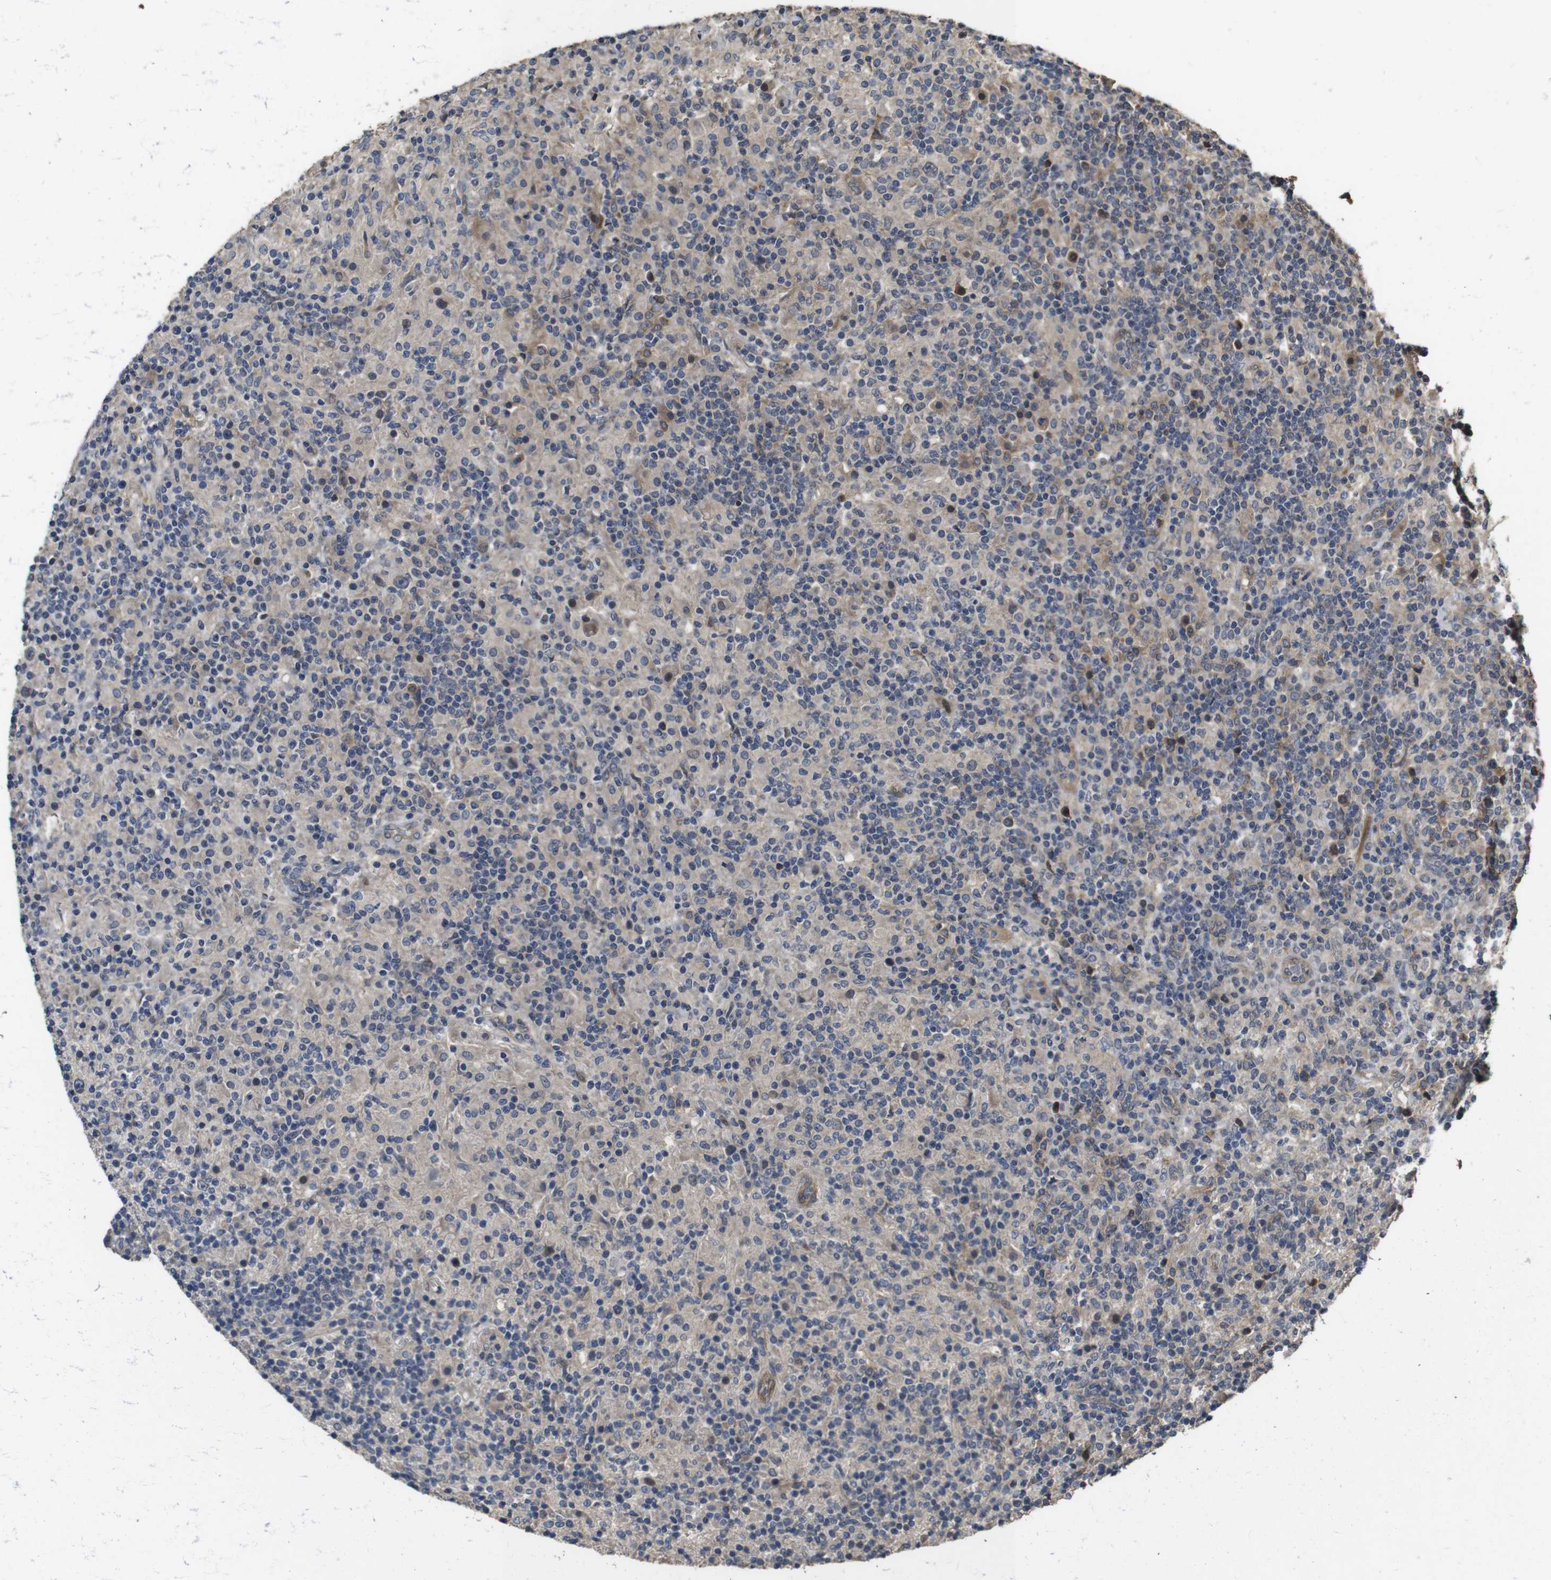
{"staining": {"intensity": "weak", "quantity": "<25%", "location": "cytoplasmic/membranous,nuclear"}, "tissue": "lymphoma", "cell_type": "Tumor cells", "image_type": "cancer", "snomed": [{"axis": "morphology", "description": "Hodgkin's disease, NOS"}, {"axis": "topography", "description": "Lymph node"}], "caption": "Immunohistochemistry photomicrograph of neoplastic tissue: lymphoma stained with DAB exhibits no significant protein expression in tumor cells.", "gene": "PCDHB10", "patient": {"sex": "male", "age": 70}}